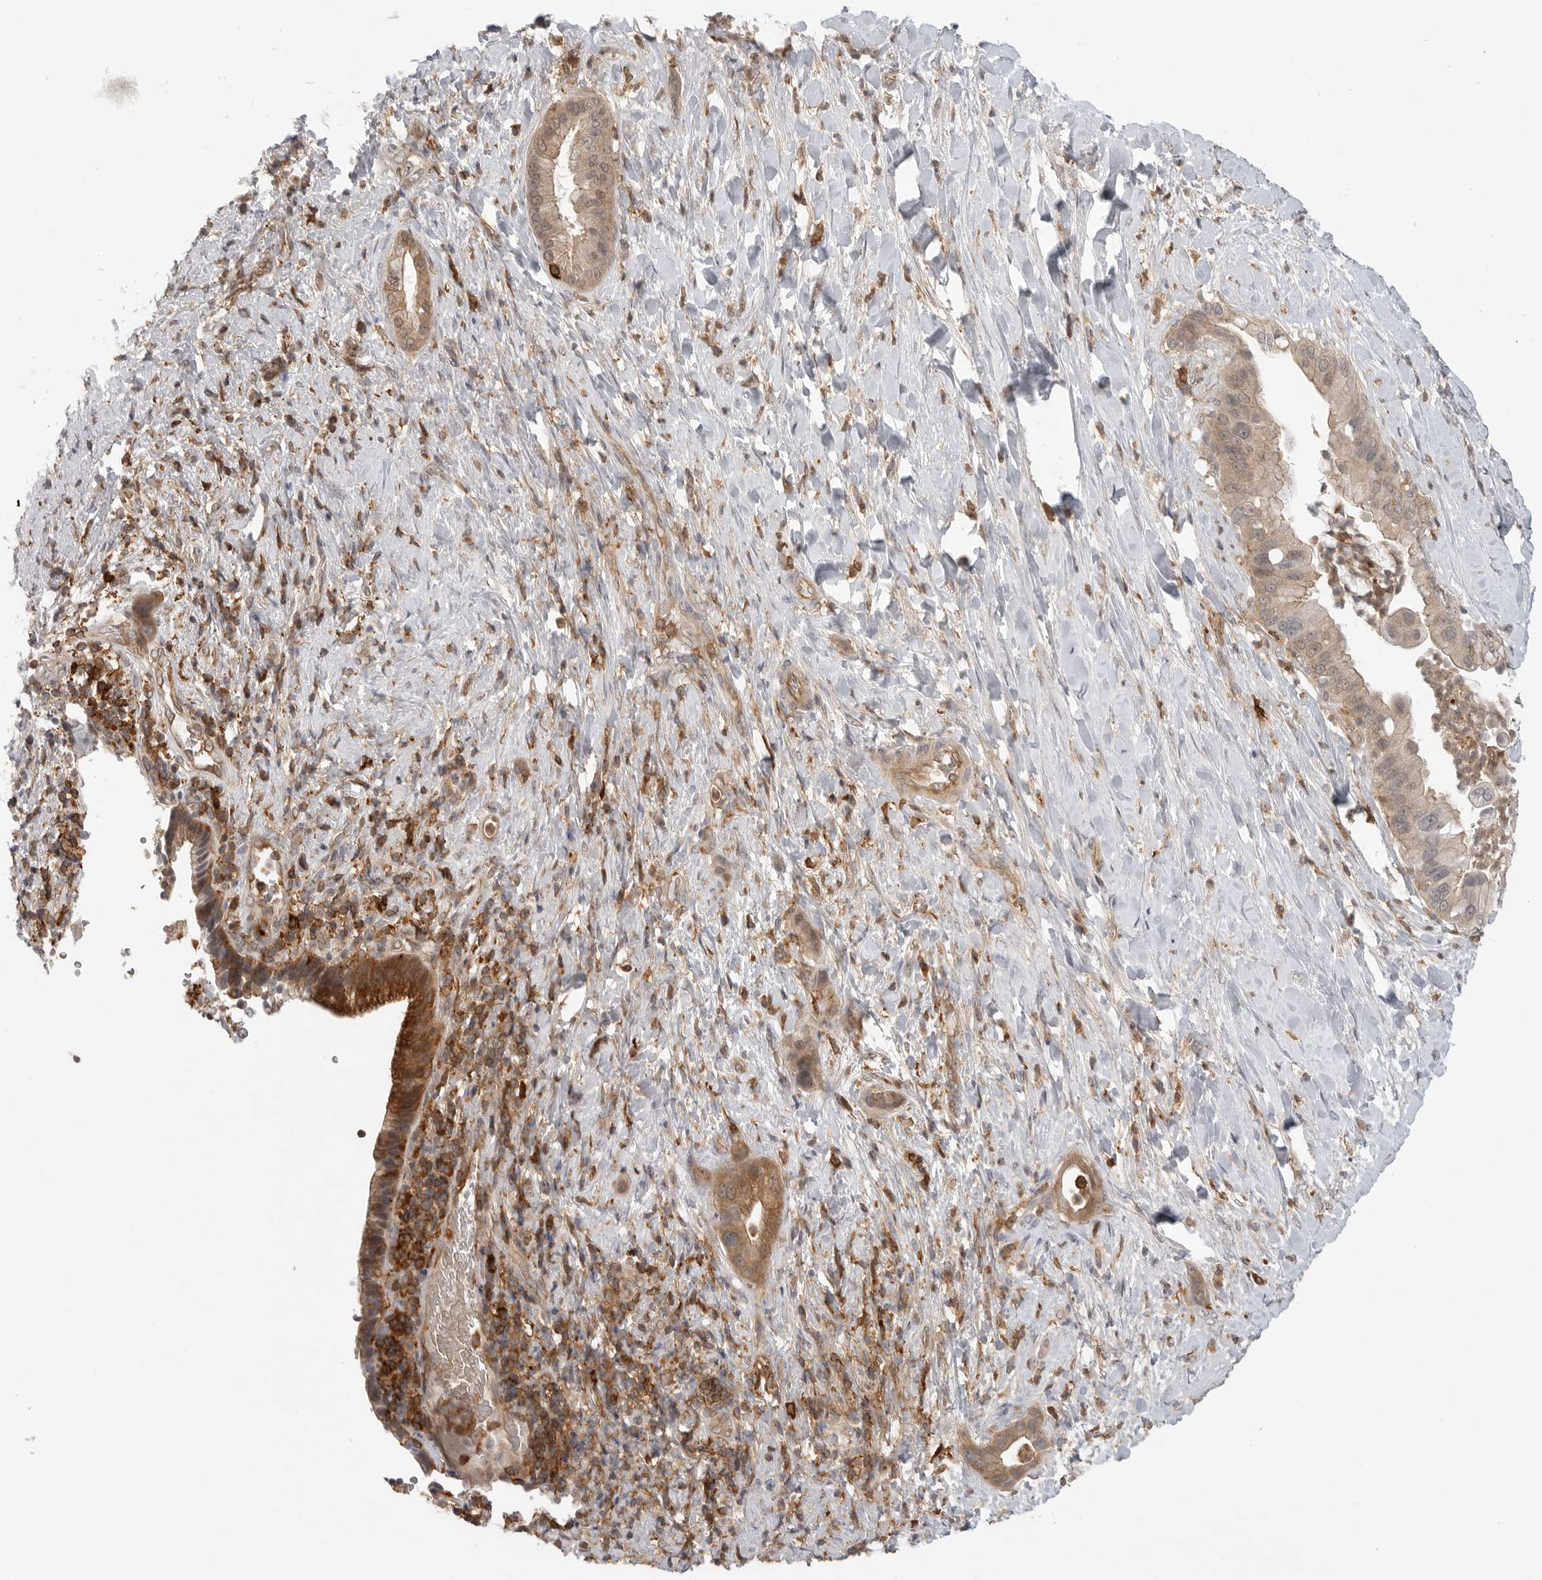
{"staining": {"intensity": "moderate", "quantity": ">75%", "location": "cytoplasmic/membranous"}, "tissue": "liver cancer", "cell_type": "Tumor cells", "image_type": "cancer", "snomed": [{"axis": "morphology", "description": "Cholangiocarcinoma"}, {"axis": "topography", "description": "Liver"}], "caption": "Liver cholangiocarcinoma was stained to show a protein in brown. There is medium levels of moderate cytoplasmic/membranous staining in about >75% of tumor cells.", "gene": "DBNL", "patient": {"sex": "female", "age": 54}}